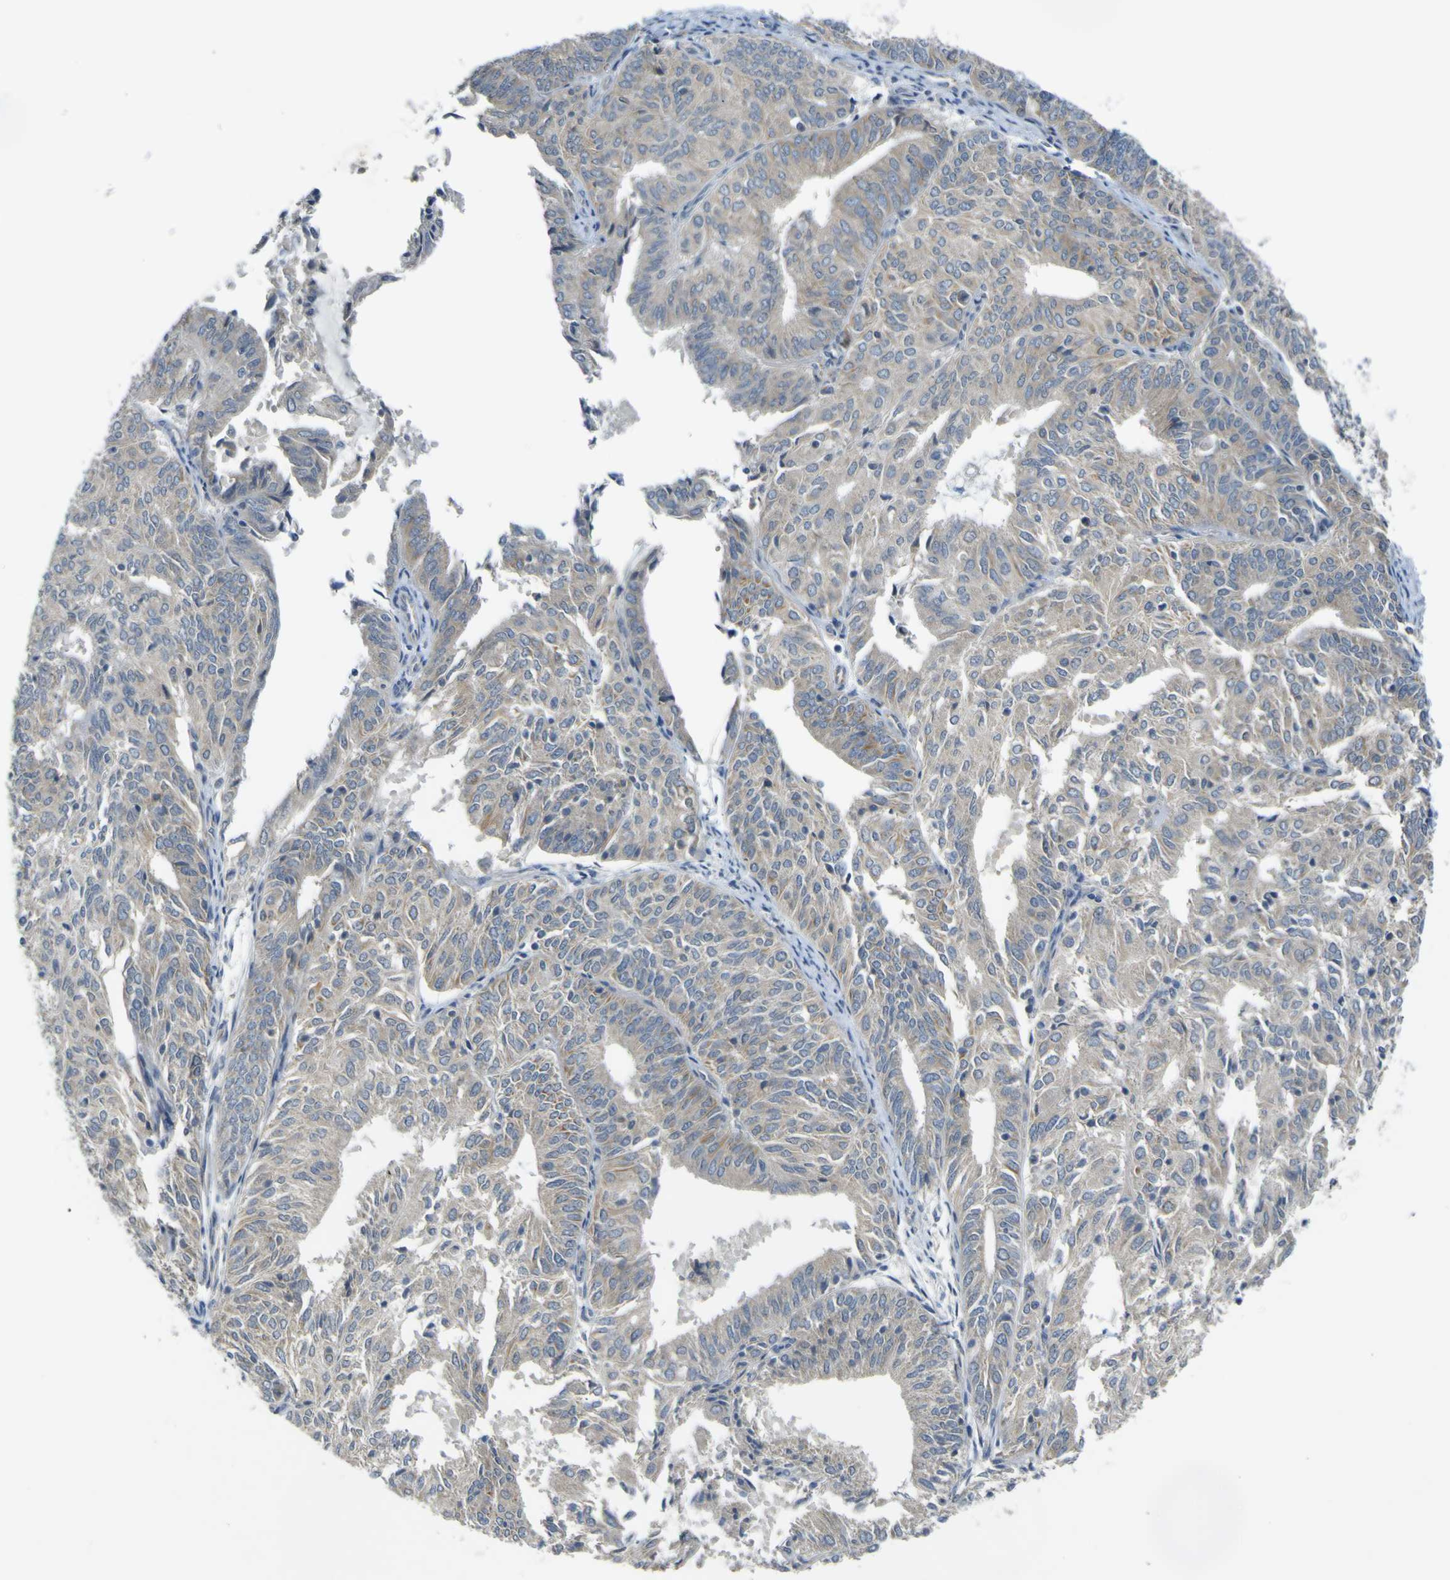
{"staining": {"intensity": "weak", "quantity": "<25%", "location": "cytoplasmic/membranous"}, "tissue": "endometrial cancer", "cell_type": "Tumor cells", "image_type": "cancer", "snomed": [{"axis": "morphology", "description": "Adenocarcinoma, NOS"}, {"axis": "topography", "description": "Uterus"}], "caption": "Immunohistochemical staining of adenocarcinoma (endometrial) displays no significant positivity in tumor cells.", "gene": "LDLR", "patient": {"sex": "female", "age": 60}}